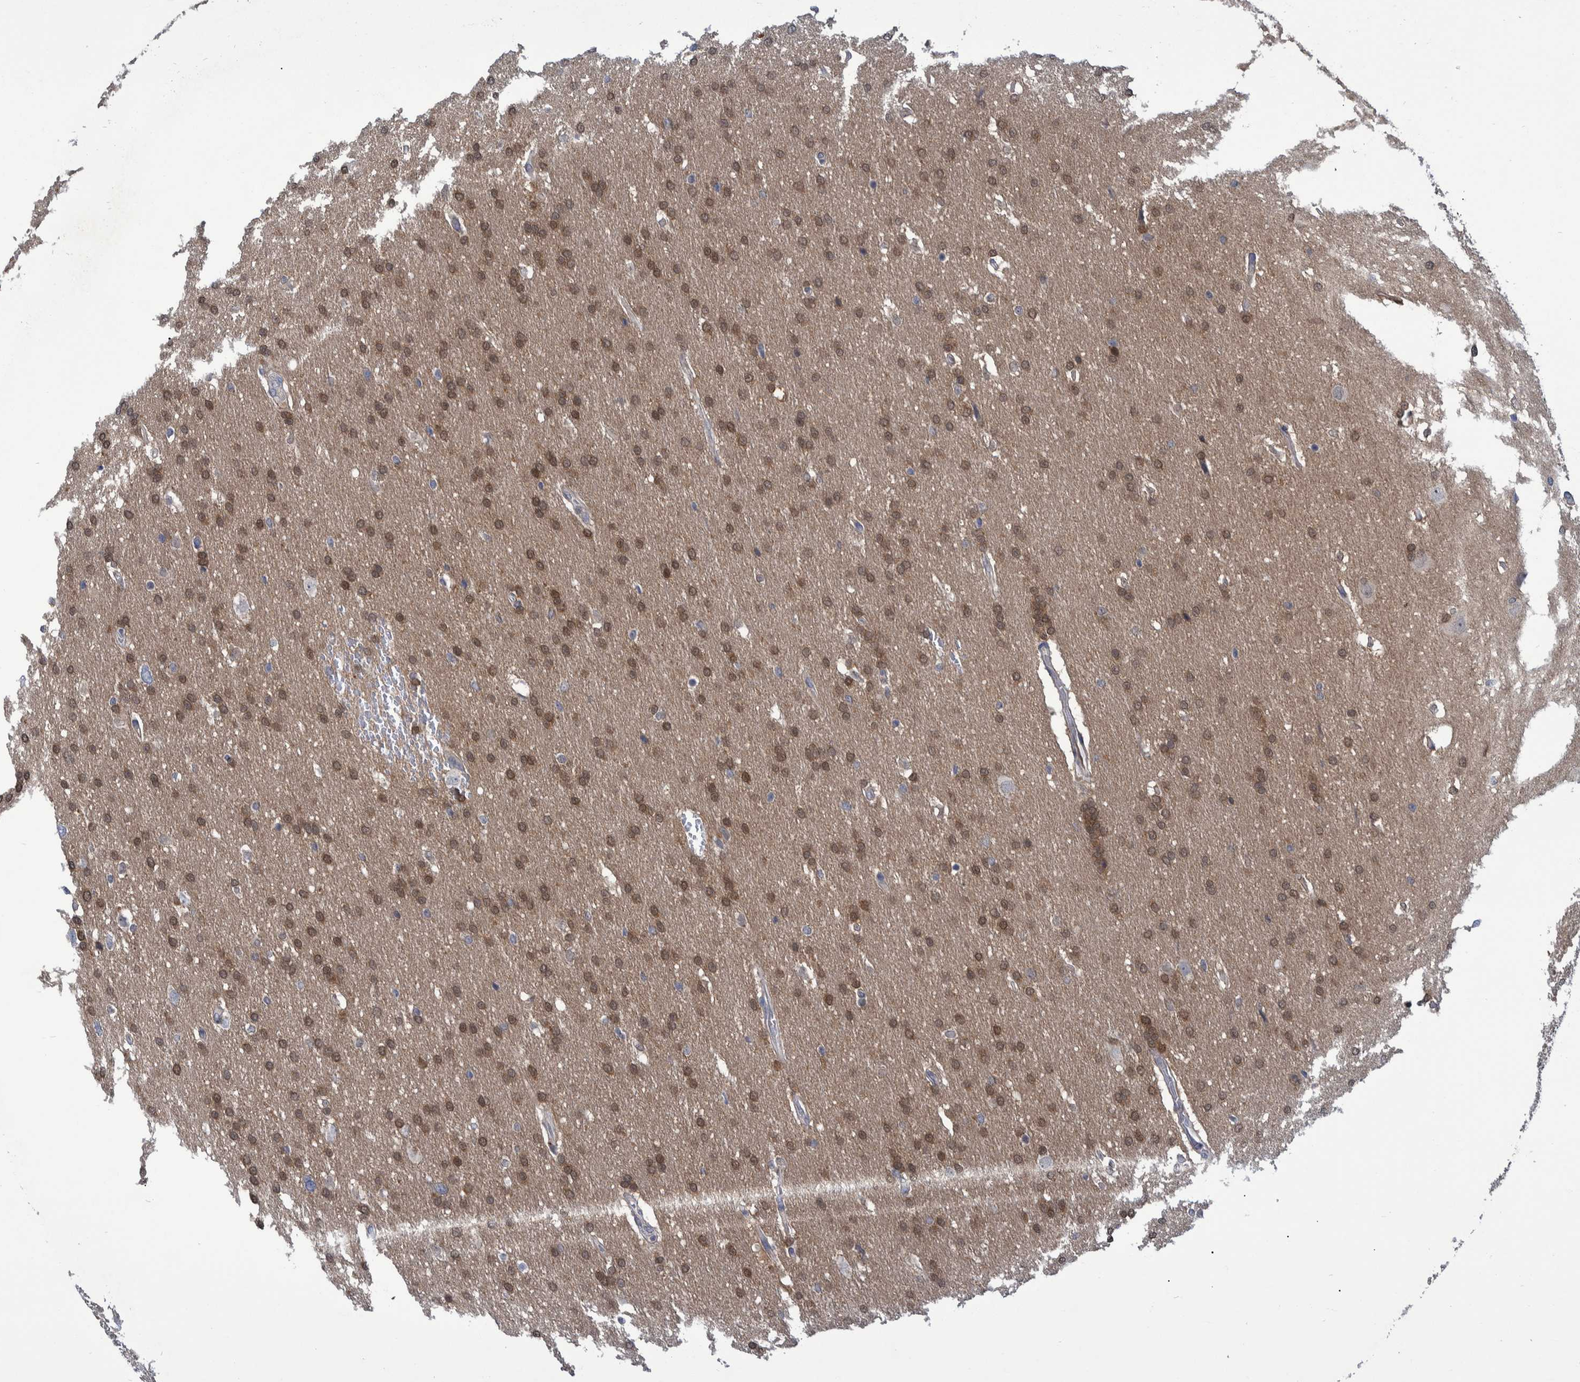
{"staining": {"intensity": "moderate", "quantity": ">75%", "location": "cytoplasmic/membranous,nuclear"}, "tissue": "glioma", "cell_type": "Tumor cells", "image_type": "cancer", "snomed": [{"axis": "morphology", "description": "Glioma, malignant, Low grade"}, {"axis": "topography", "description": "Brain"}], "caption": "Immunohistochemistry (DAB) staining of human low-grade glioma (malignant) exhibits moderate cytoplasmic/membranous and nuclear protein expression in approximately >75% of tumor cells.", "gene": "PCYT2", "patient": {"sex": "female", "age": 37}}